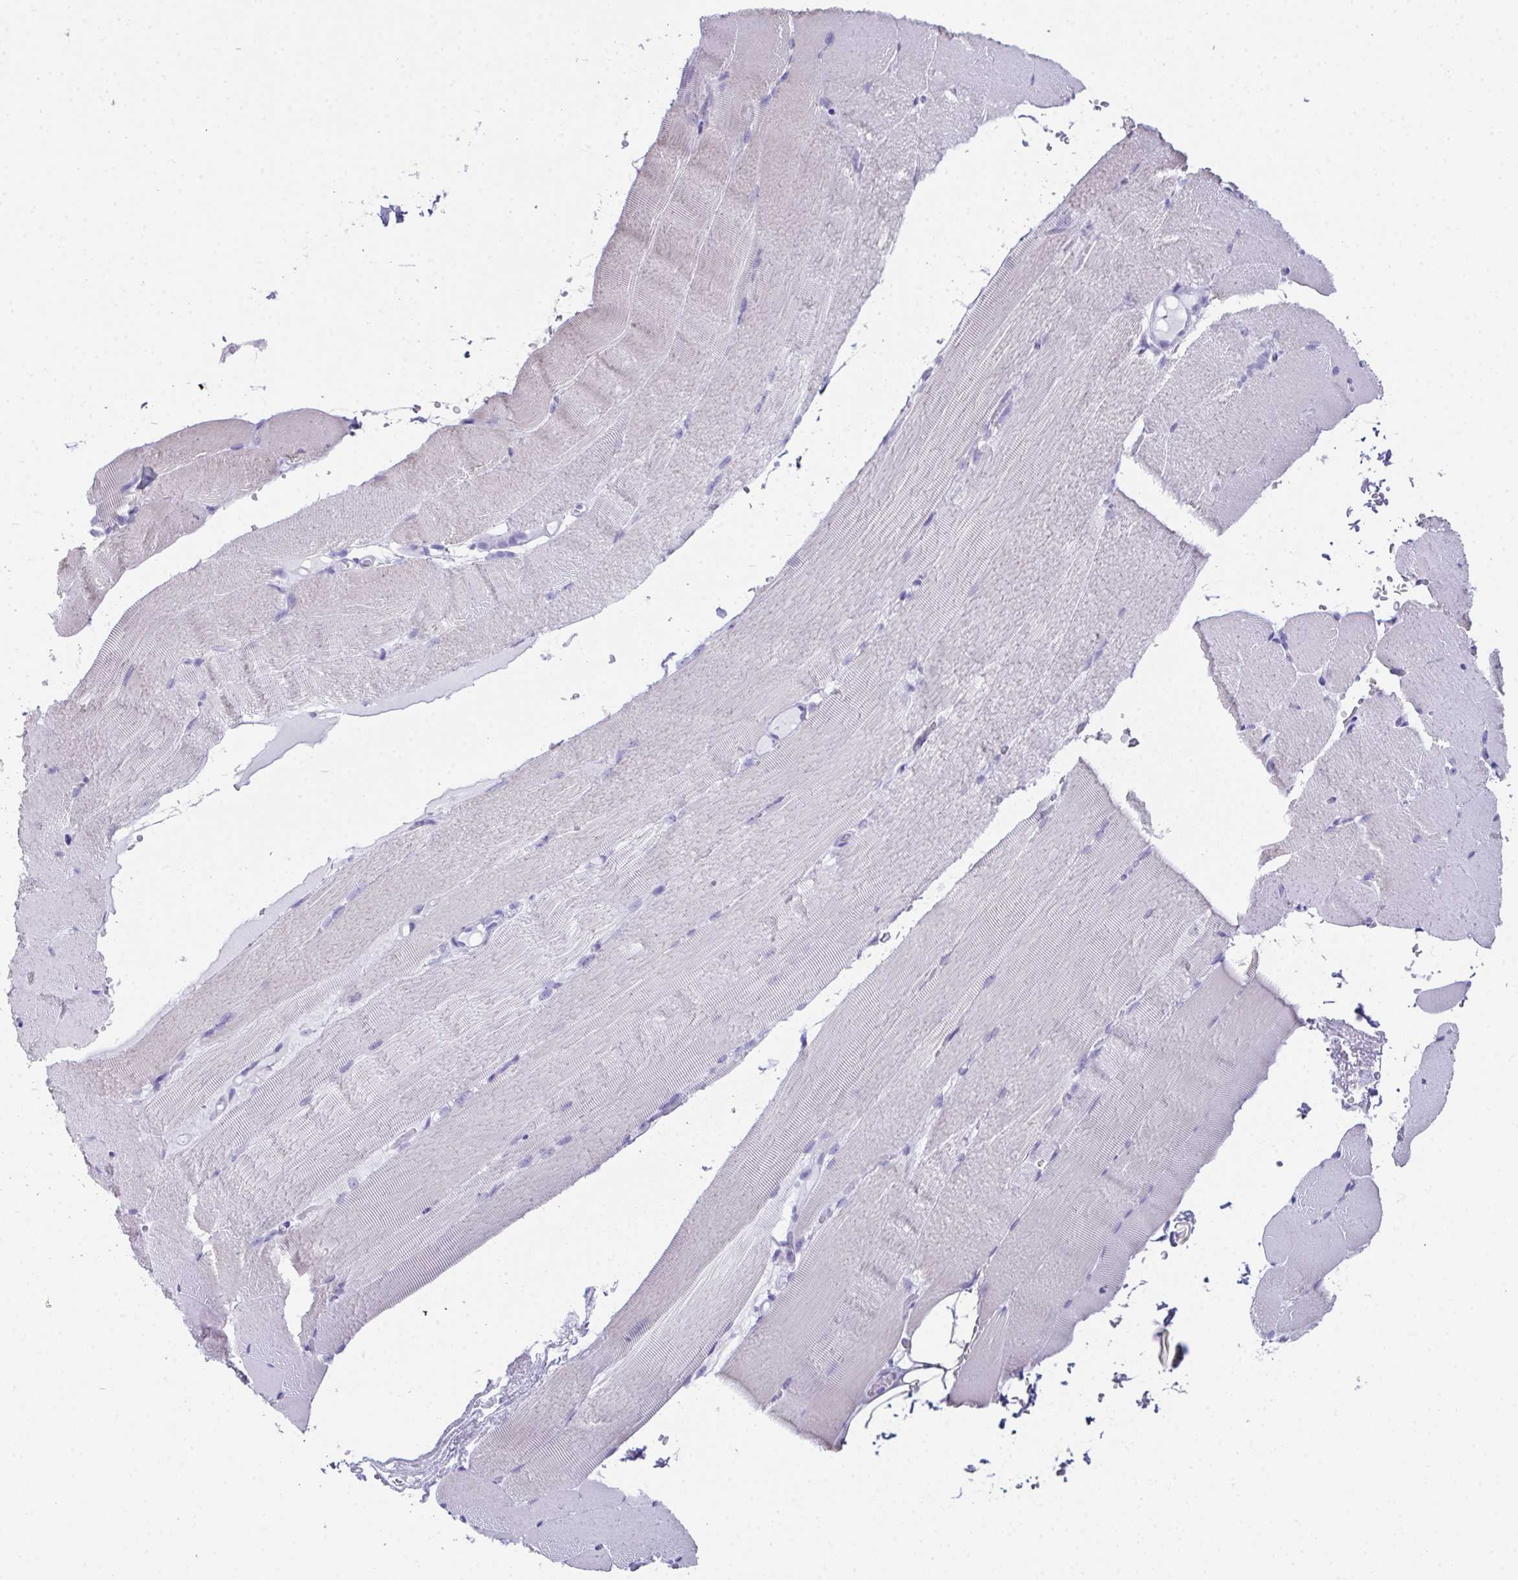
{"staining": {"intensity": "negative", "quantity": "none", "location": "none"}, "tissue": "skeletal muscle", "cell_type": "Myocytes", "image_type": "normal", "snomed": [{"axis": "morphology", "description": "Normal tissue, NOS"}, {"axis": "topography", "description": "Skeletal muscle"}], "caption": "High magnification brightfield microscopy of benign skeletal muscle stained with DAB (3,3'-diaminobenzidine) (brown) and counterstained with hematoxylin (blue): myocytes show no significant positivity. The staining is performed using DAB (3,3'-diaminobenzidine) brown chromogen with nuclei counter-stained in using hematoxylin.", "gene": "TEX19", "patient": {"sex": "female", "age": 37}}